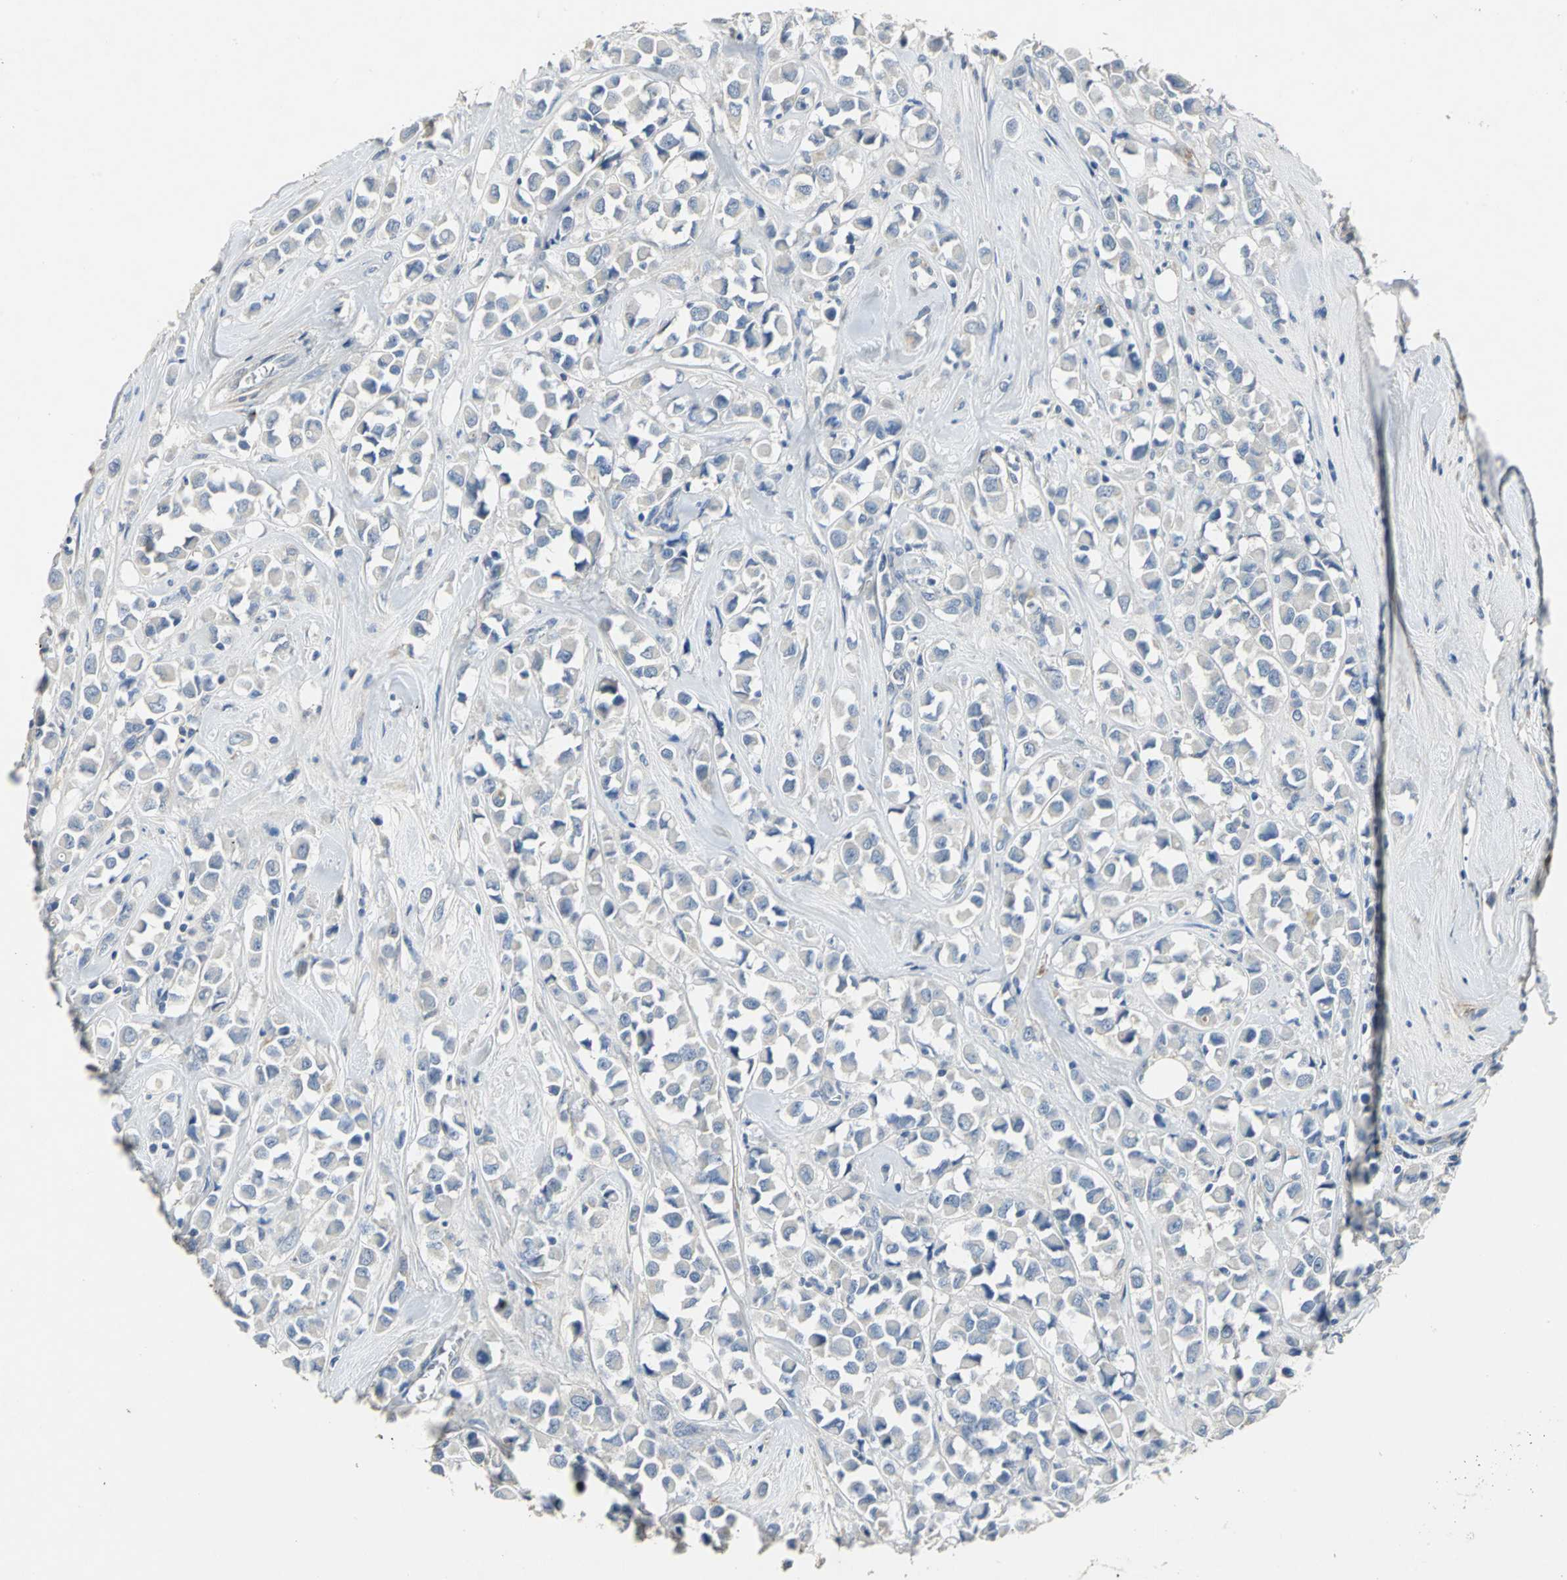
{"staining": {"intensity": "negative", "quantity": "none", "location": "none"}, "tissue": "breast cancer", "cell_type": "Tumor cells", "image_type": "cancer", "snomed": [{"axis": "morphology", "description": "Duct carcinoma"}, {"axis": "topography", "description": "Breast"}], "caption": "This is an immunohistochemistry micrograph of human breast cancer (invasive ductal carcinoma). There is no expression in tumor cells.", "gene": "EFNB3", "patient": {"sex": "female", "age": 61}}